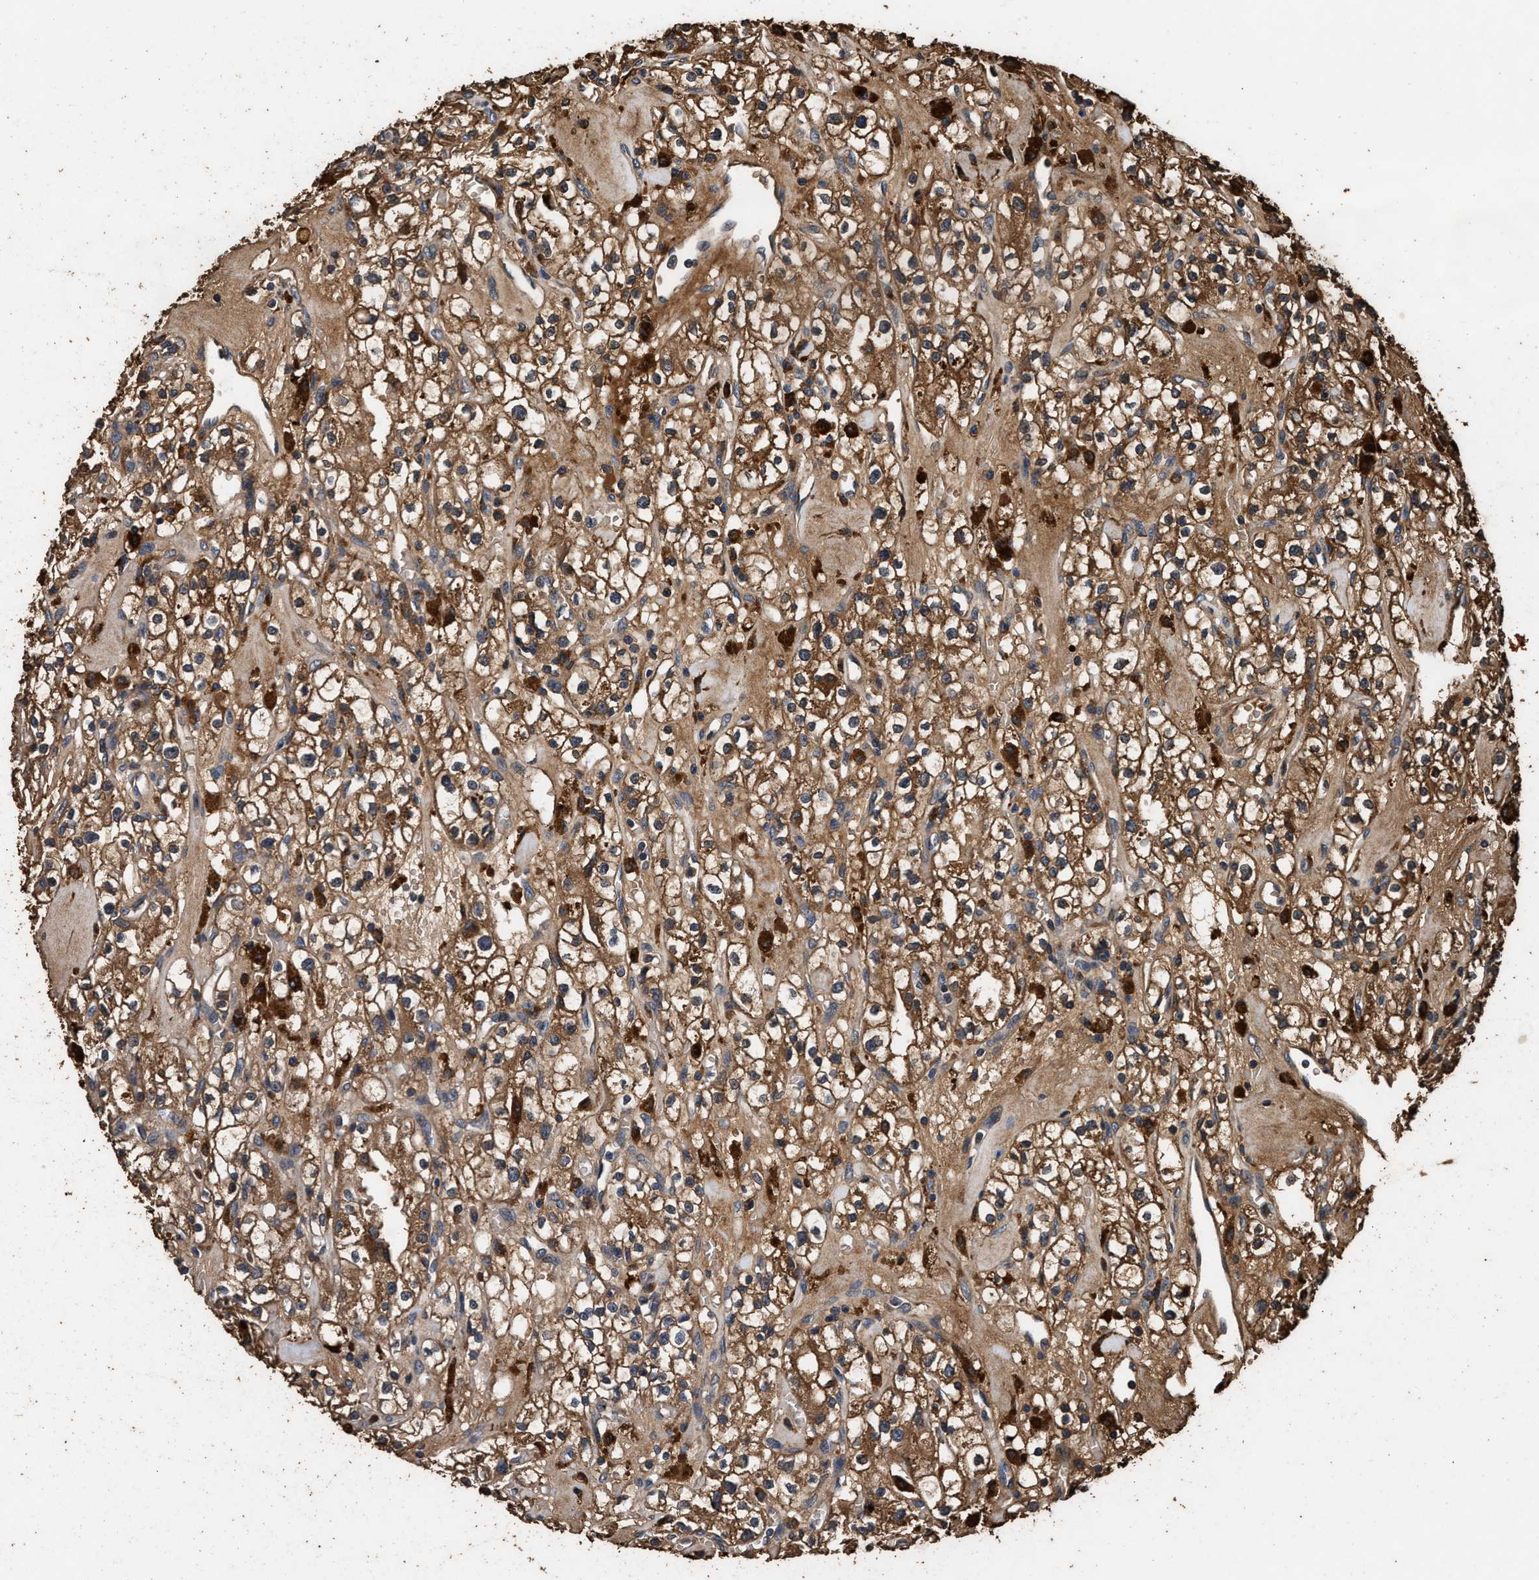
{"staining": {"intensity": "moderate", "quantity": ">75%", "location": "cytoplasmic/membranous"}, "tissue": "renal cancer", "cell_type": "Tumor cells", "image_type": "cancer", "snomed": [{"axis": "morphology", "description": "Adenocarcinoma, NOS"}, {"axis": "topography", "description": "Kidney"}], "caption": "Immunohistochemistry (IHC) of adenocarcinoma (renal) shows medium levels of moderate cytoplasmic/membranous expression in about >75% of tumor cells.", "gene": "KYAT1", "patient": {"sex": "male", "age": 56}}